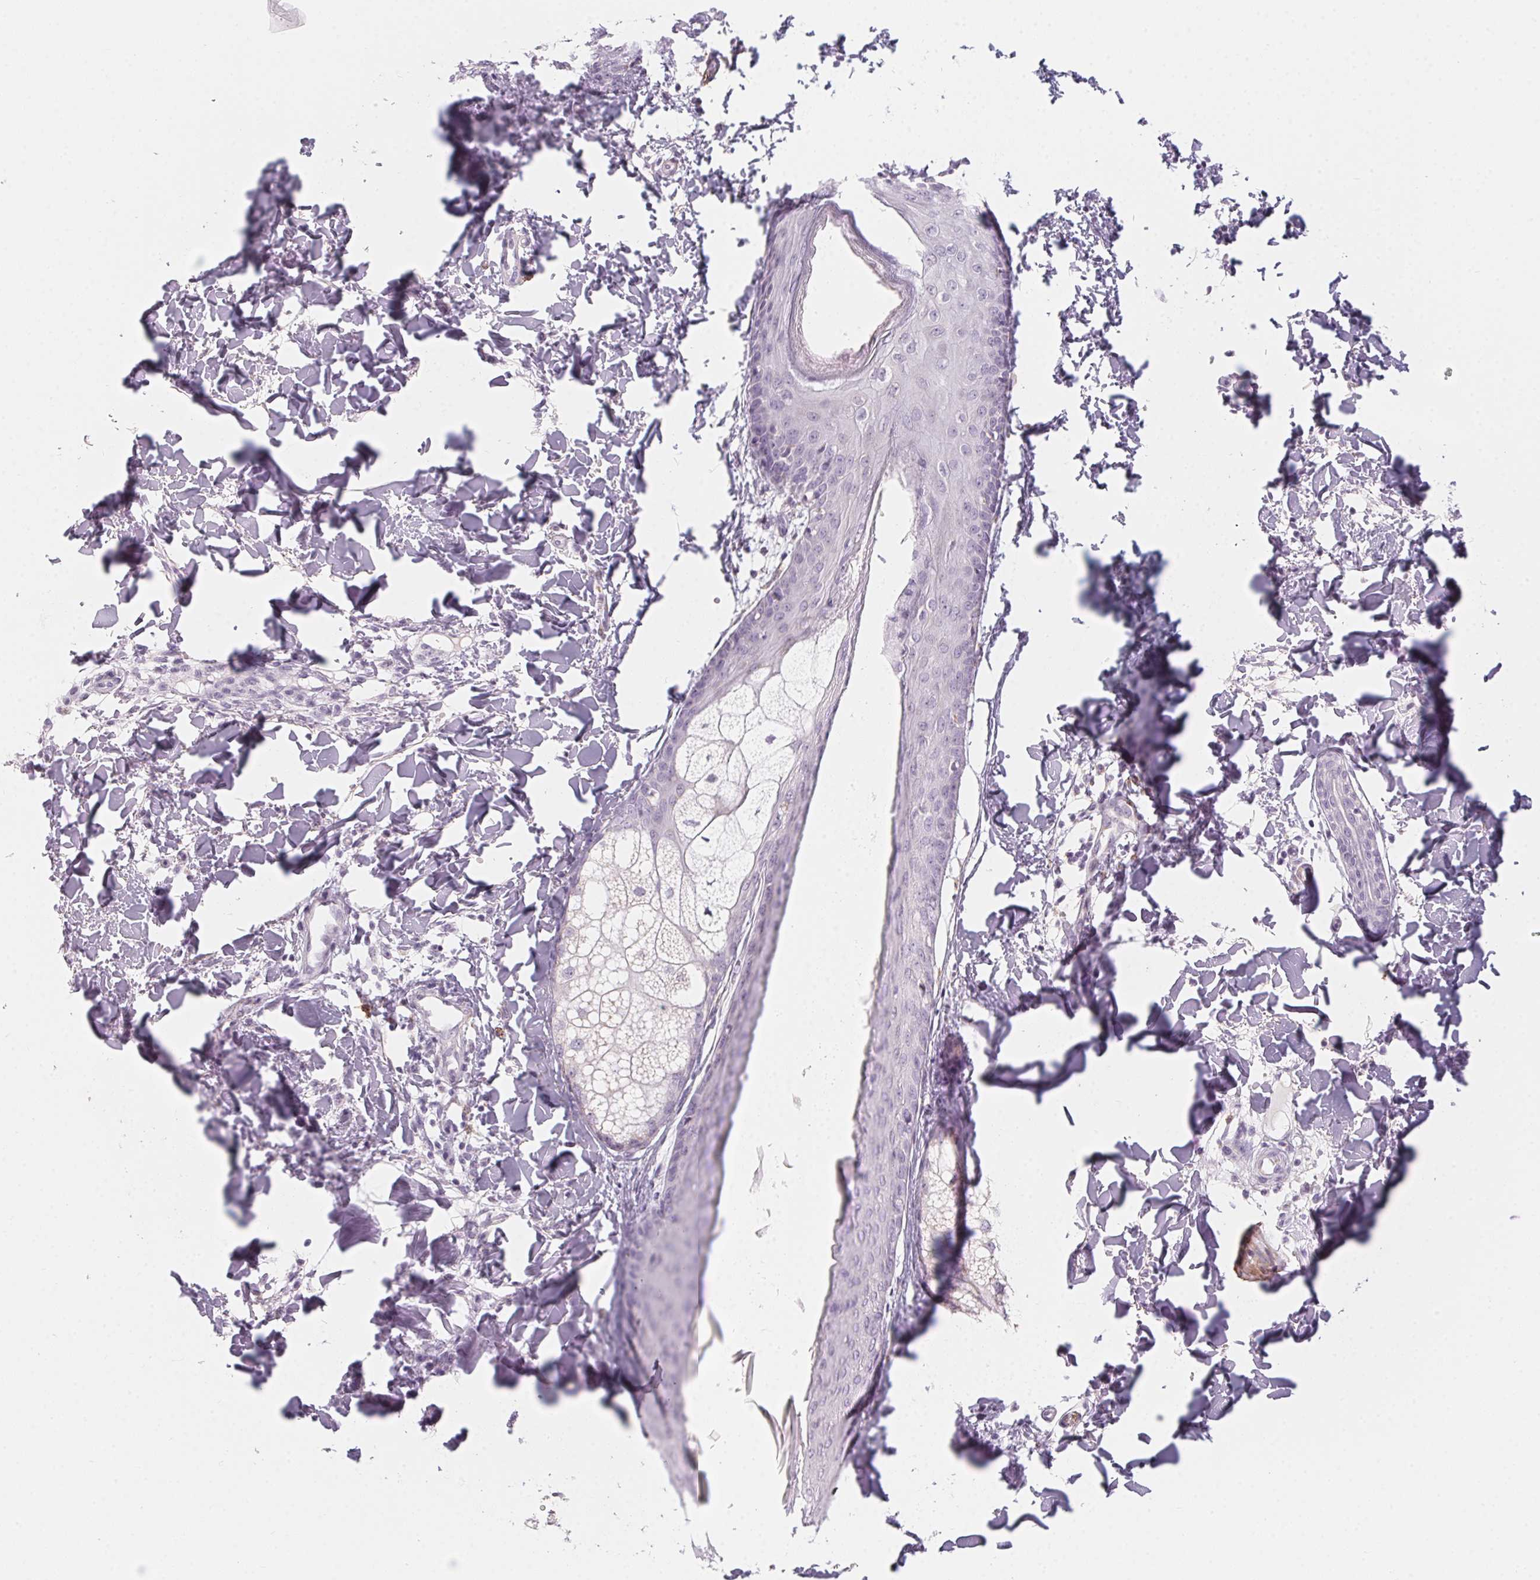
{"staining": {"intensity": "negative", "quantity": "none", "location": "none"}, "tissue": "skin", "cell_type": "Fibroblasts", "image_type": "normal", "snomed": [{"axis": "morphology", "description": "Normal tissue, NOS"}, {"axis": "topography", "description": "Skin"}], "caption": "There is no significant positivity in fibroblasts of skin. The staining was performed using DAB to visualize the protein expression in brown, while the nuclei were stained in blue with hematoxylin (Magnification: 20x).", "gene": "PRPH", "patient": {"sex": "male", "age": 16}}